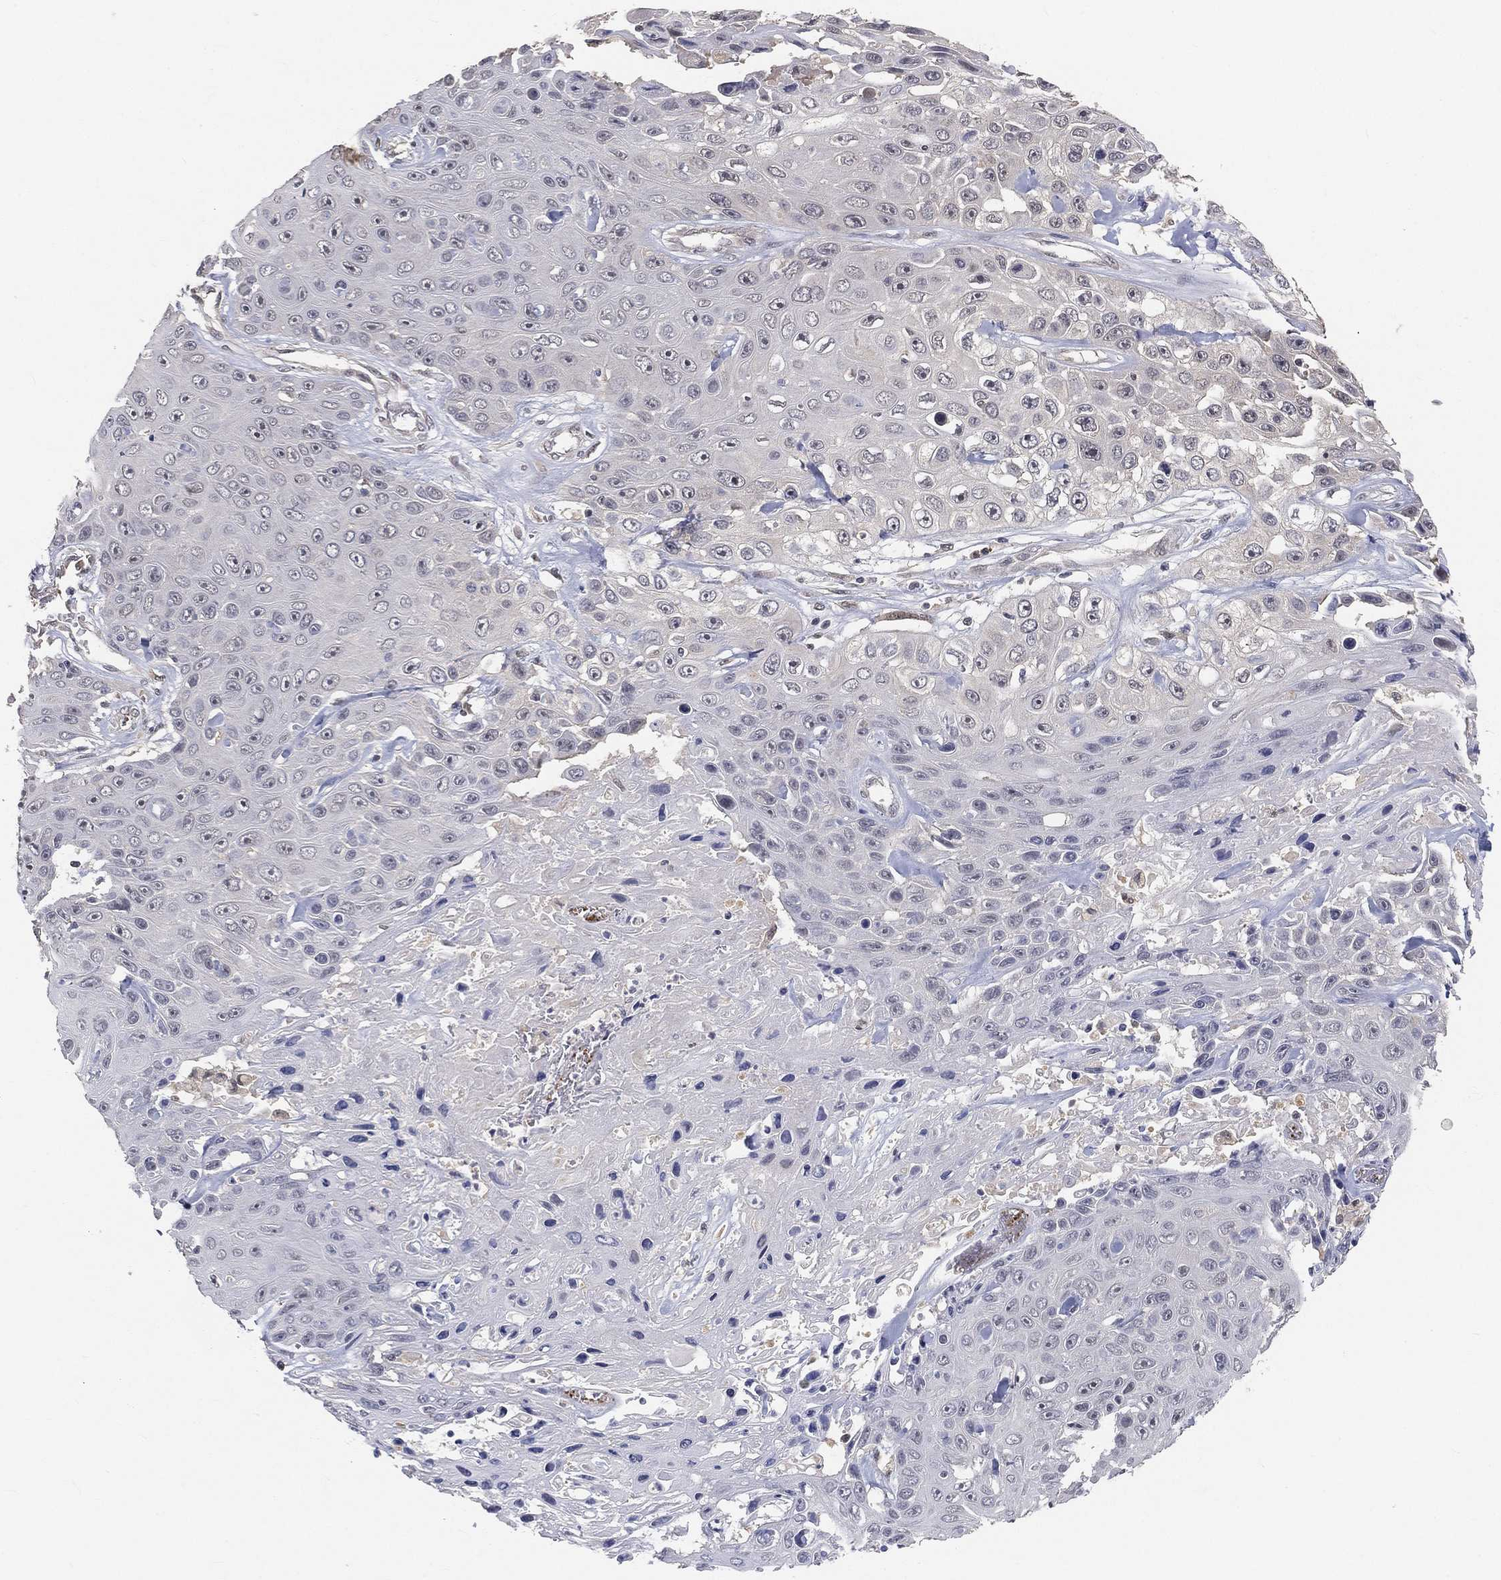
{"staining": {"intensity": "negative", "quantity": "none", "location": "none"}, "tissue": "skin cancer", "cell_type": "Tumor cells", "image_type": "cancer", "snomed": [{"axis": "morphology", "description": "Squamous cell carcinoma, NOS"}, {"axis": "topography", "description": "Skin"}], "caption": "Immunohistochemistry histopathology image of neoplastic tissue: human skin cancer (squamous cell carcinoma) stained with DAB exhibits no significant protein staining in tumor cells.", "gene": "MAPK1", "patient": {"sex": "male", "age": 82}}